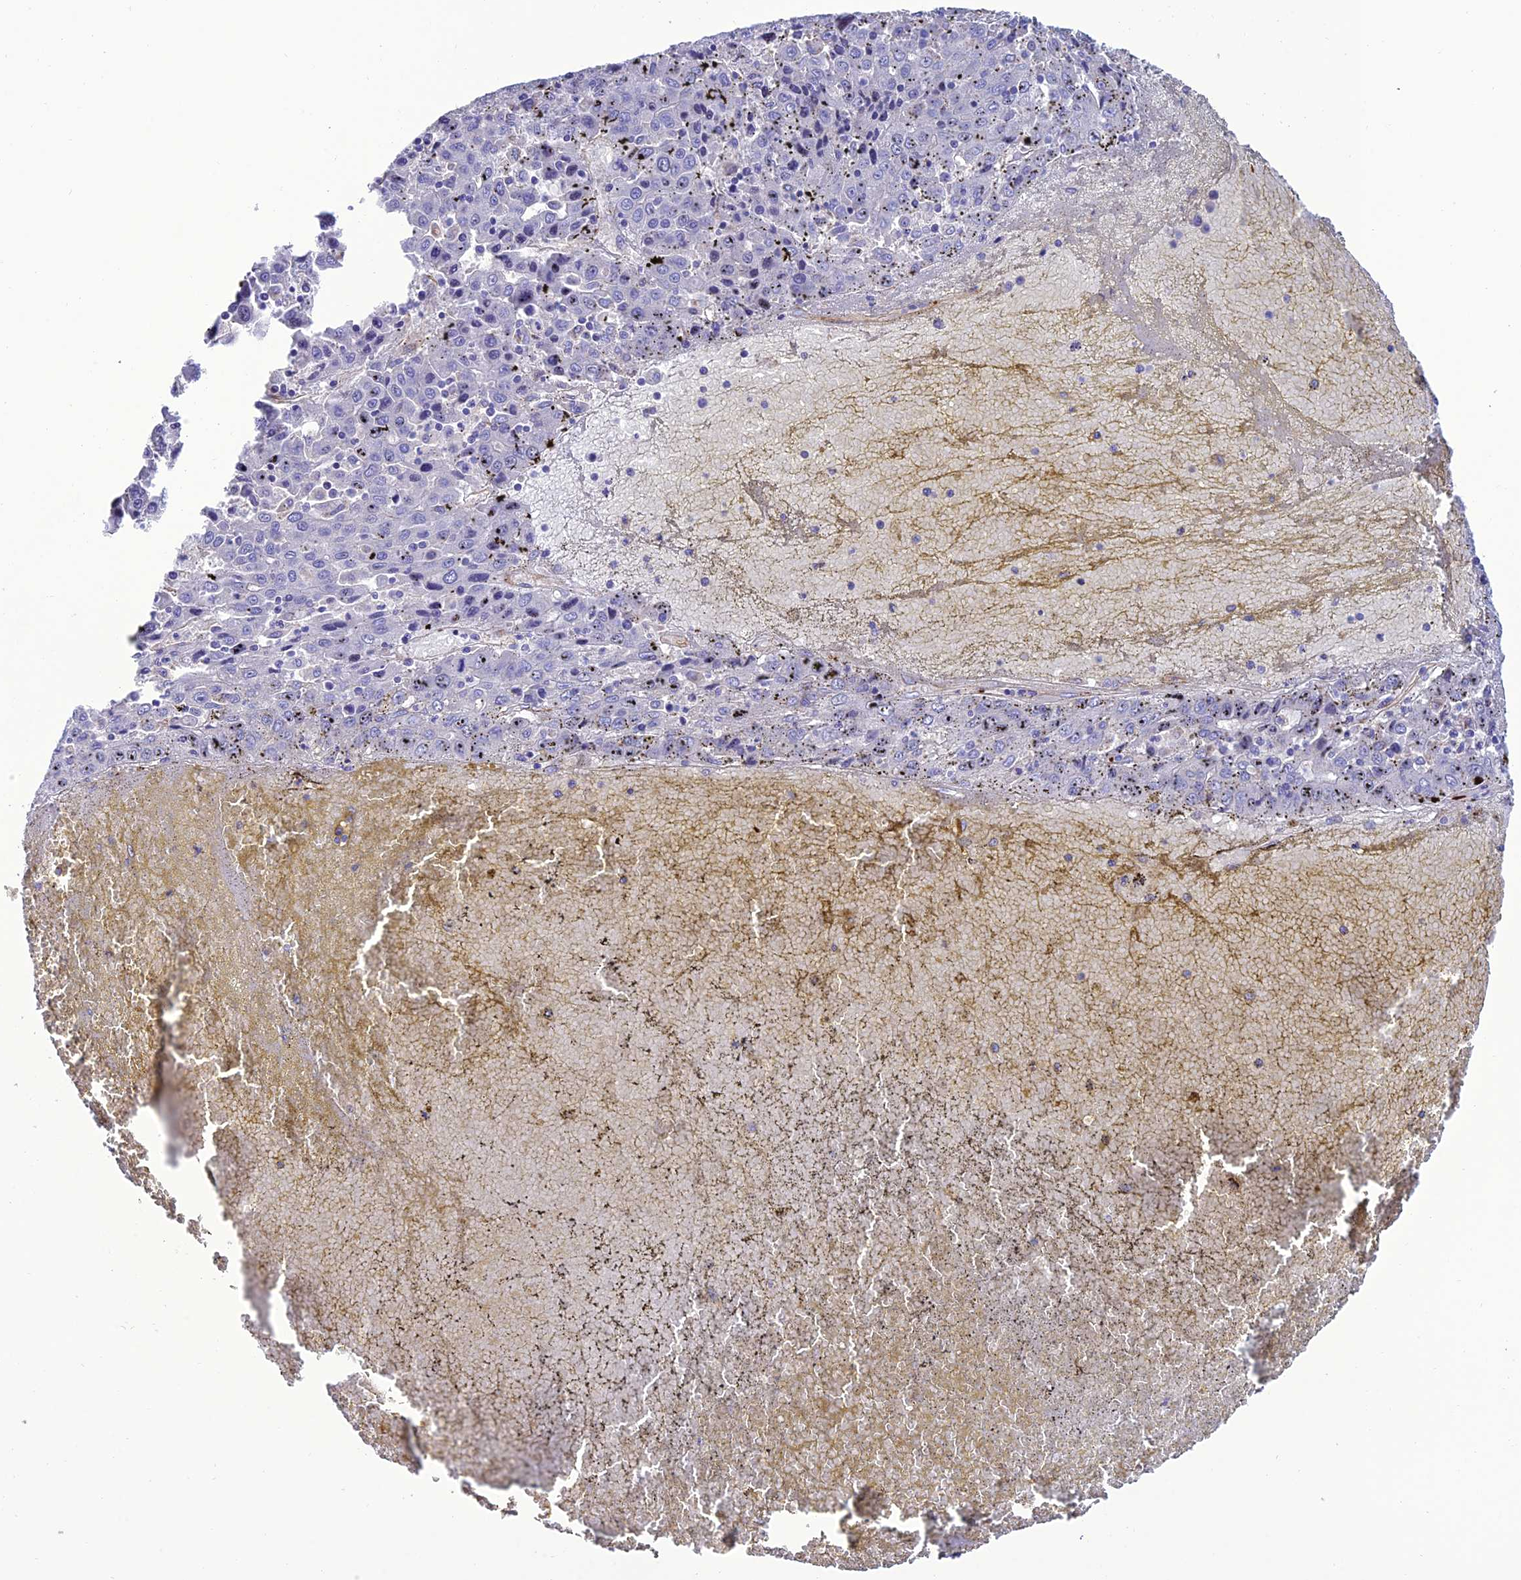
{"staining": {"intensity": "negative", "quantity": "none", "location": "none"}, "tissue": "liver cancer", "cell_type": "Tumor cells", "image_type": "cancer", "snomed": [{"axis": "morphology", "description": "Carcinoma, Hepatocellular, NOS"}, {"axis": "topography", "description": "Liver"}], "caption": "DAB (3,3'-diaminobenzidine) immunohistochemical staining of liver cancer shows no significant staining in tumor cells.", "gene": "REX1BD", "patient": {"sex": "female", "age": 53}}